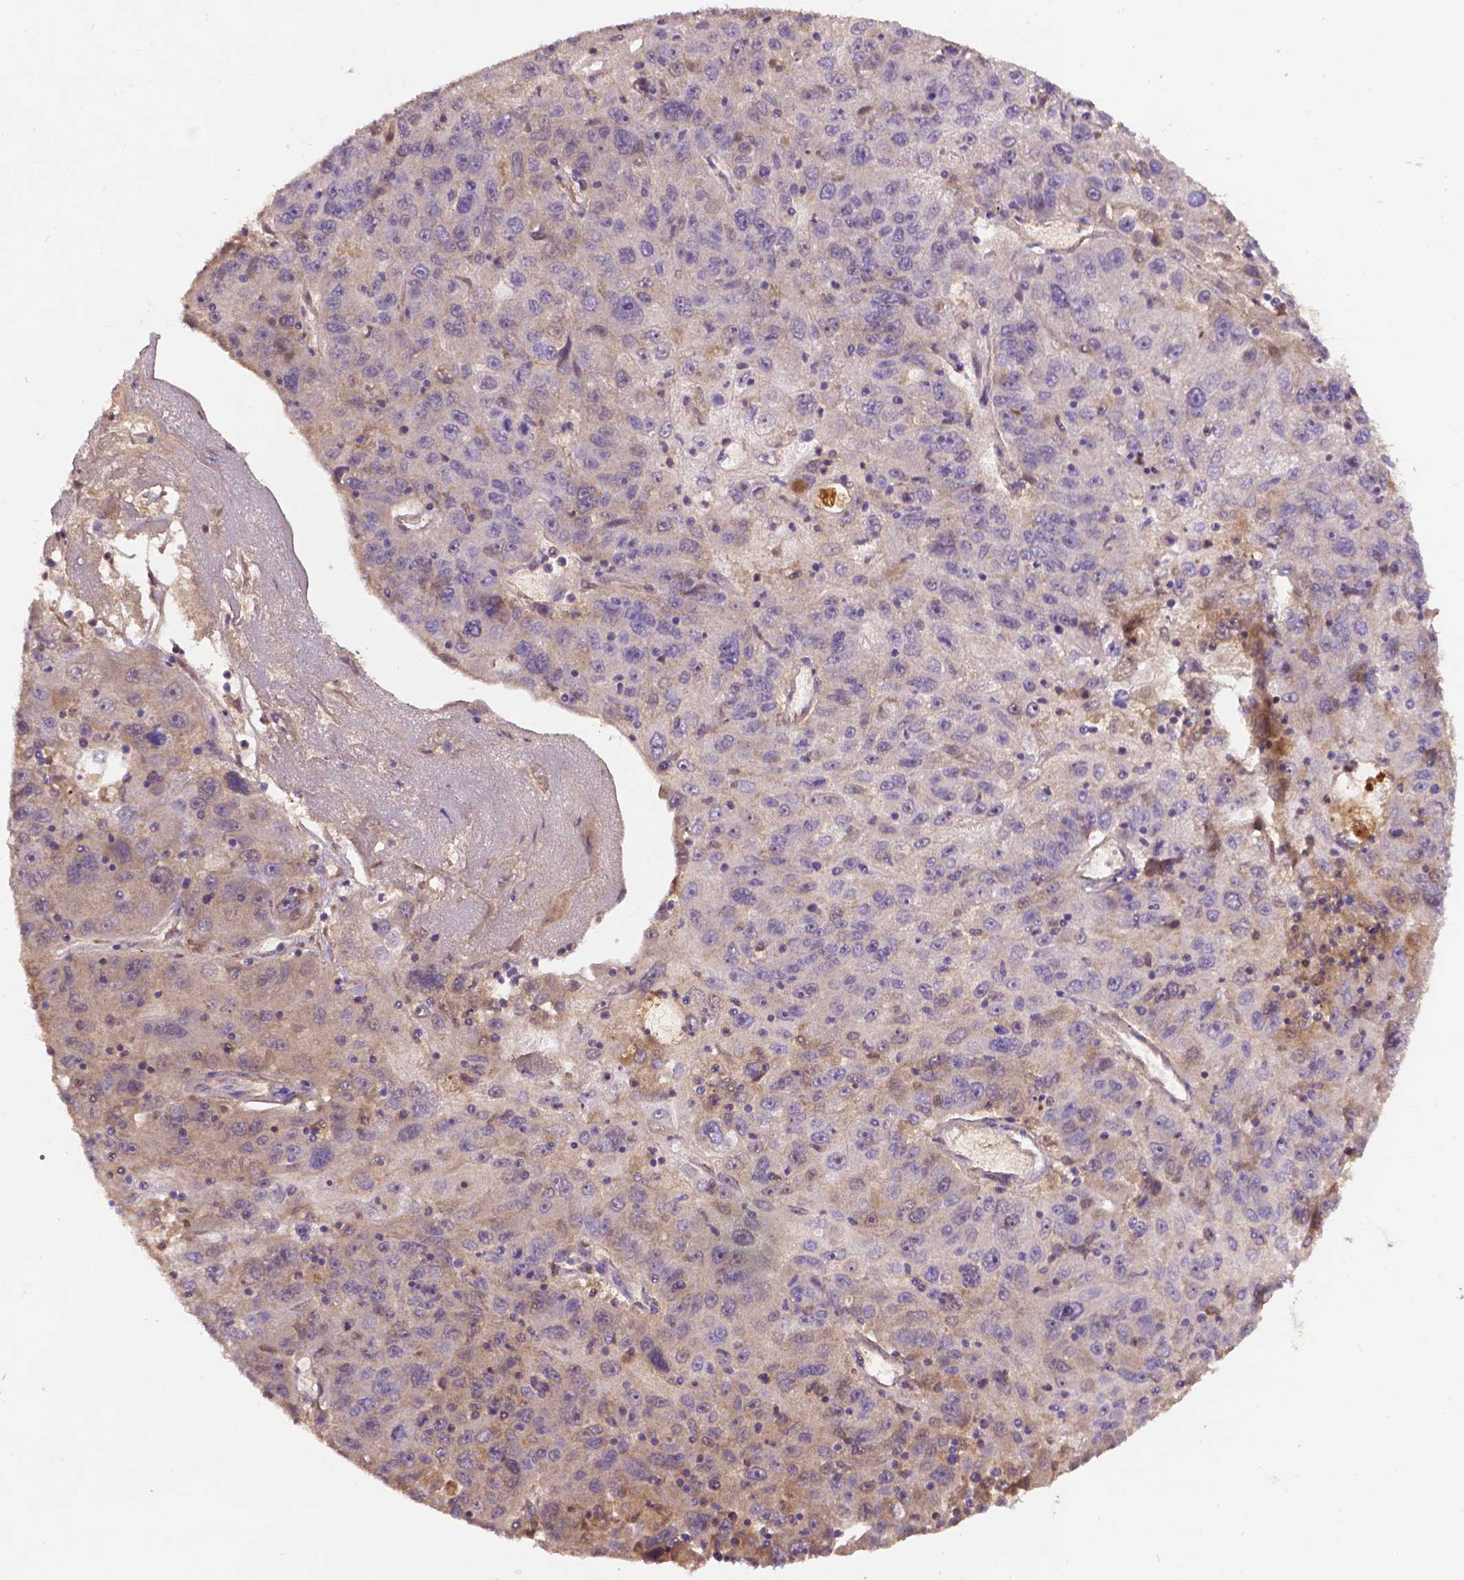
{"staining": {"intensity": "weak", "quantity": "<25%", "location": "cytoplasmic/membranous"}, "tissue": "stomach cancer", "cell_type": "Tumor cells", "image_type": "cancer", "snomed": [{"axis": "morphology", "description": "Adenocarcinoma, NOS"}, {"axis": "topography", "description": "Stomach"}], "caption": "DAB immunohistochemical staining of stomach cancer exhibits no significant positivity in tumor cells. (Stains: DAB (3,3'-diaminobenzidine) immunohistochemistry with hematoxylin counter stain, Microscopy: brightfield microscopy at high magnification).", "gene": "SOX17", "patient": {"sex": "male", "age": 56}}